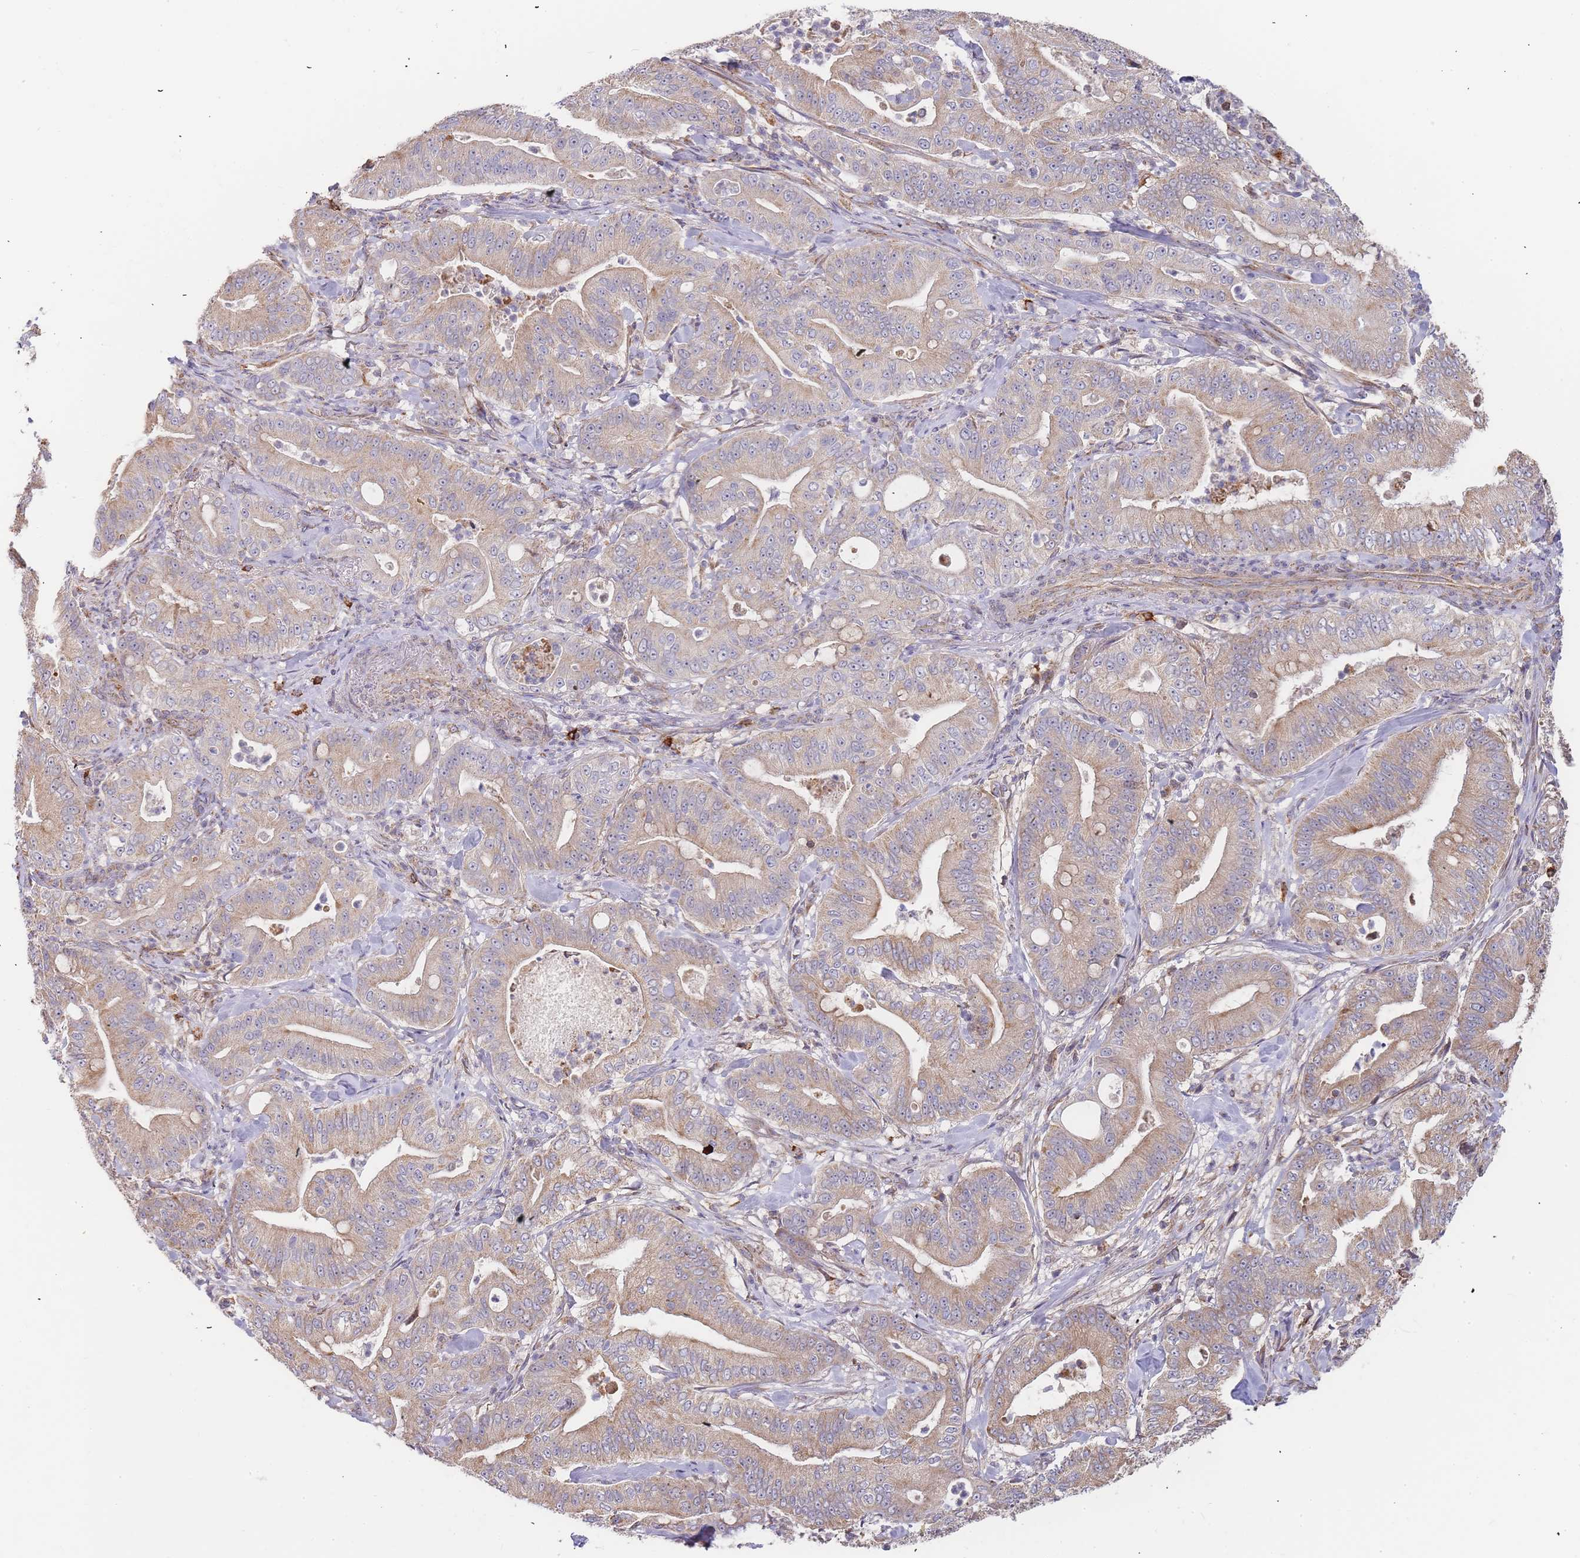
{"staining": {"intensity": "moderate", "quantity": ">75%", "location": "cytoplasmic/membranous"}, "tissue": "pancreatic cancer", "cell_type": "Tumor cells", "image_type": "cancer", "snomed": [{"axis": "morphology", "description": "Adenocarcinoma, NOS"}, {"axis": "topography", "description": "Pancreas"}], "caption": "Protein analysis of pancreatic cancer tissue reveals moderate cytoplasmic/membranous staining in about >75% of tumor cells.", "gene": "ADCY9", "patient": {"sex": "male", "age": 71}}